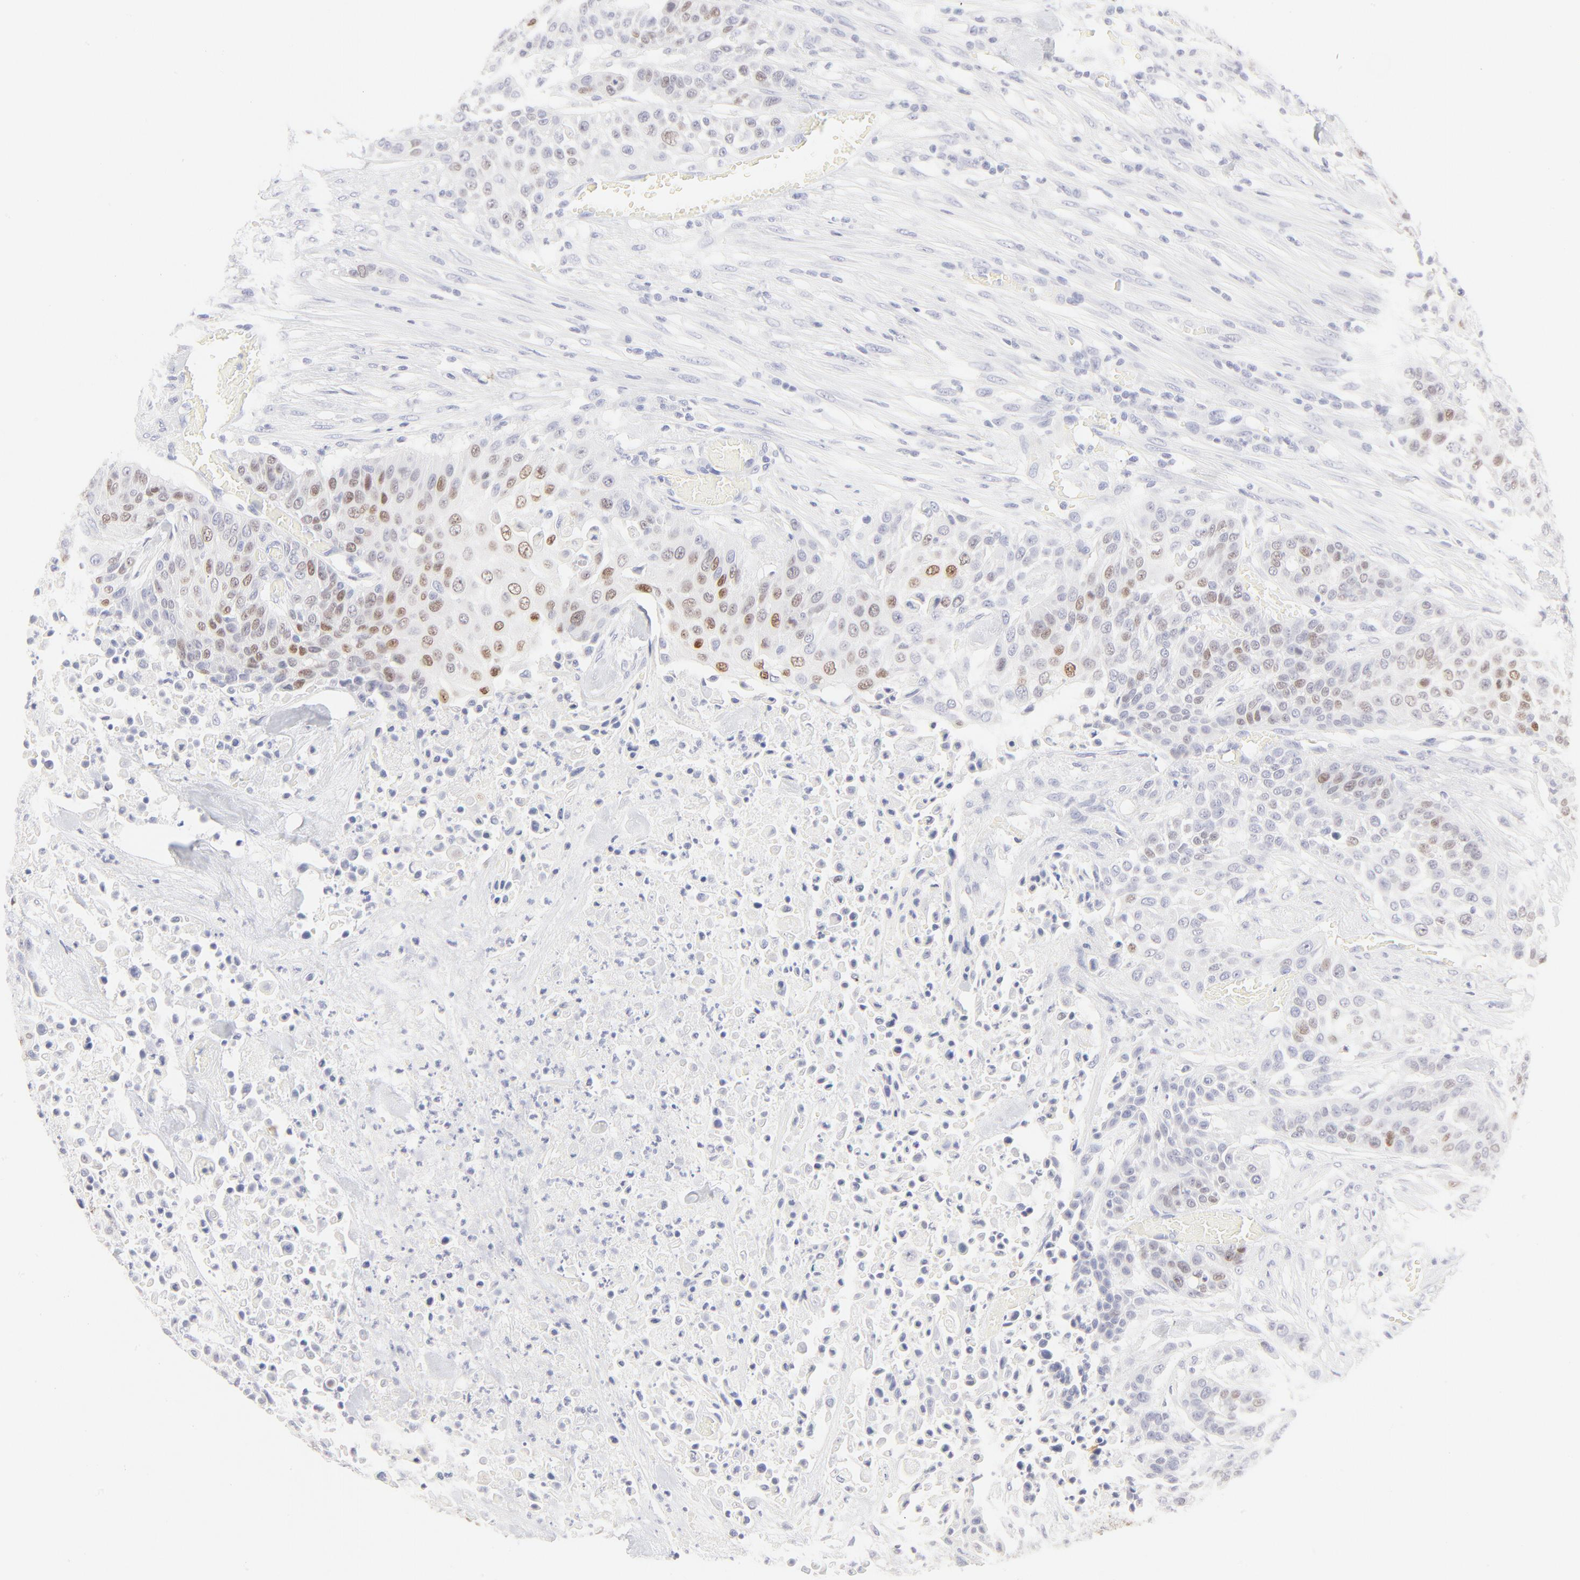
{"staining": {"intensity": "moderate", "quantity": "<25%", "location": "nuclear"}, "tissue": "urothelial cancer", "cell_type": "Tumor cells", "image_type": "cancer", "snomed": [{"axis": "morphology", "description": "Urothelial carcinoma, High grade"}, {"axis": "topography", "description": "Urinary bladder"}], "caption": "There is low levels of moderate nuclear staining in tumor cells of urothelial cancer, as demonstrated by immunohistochemical staining (brown color).", "gene": "ELF3", "patient": {"sex": "male", "age": 74}}